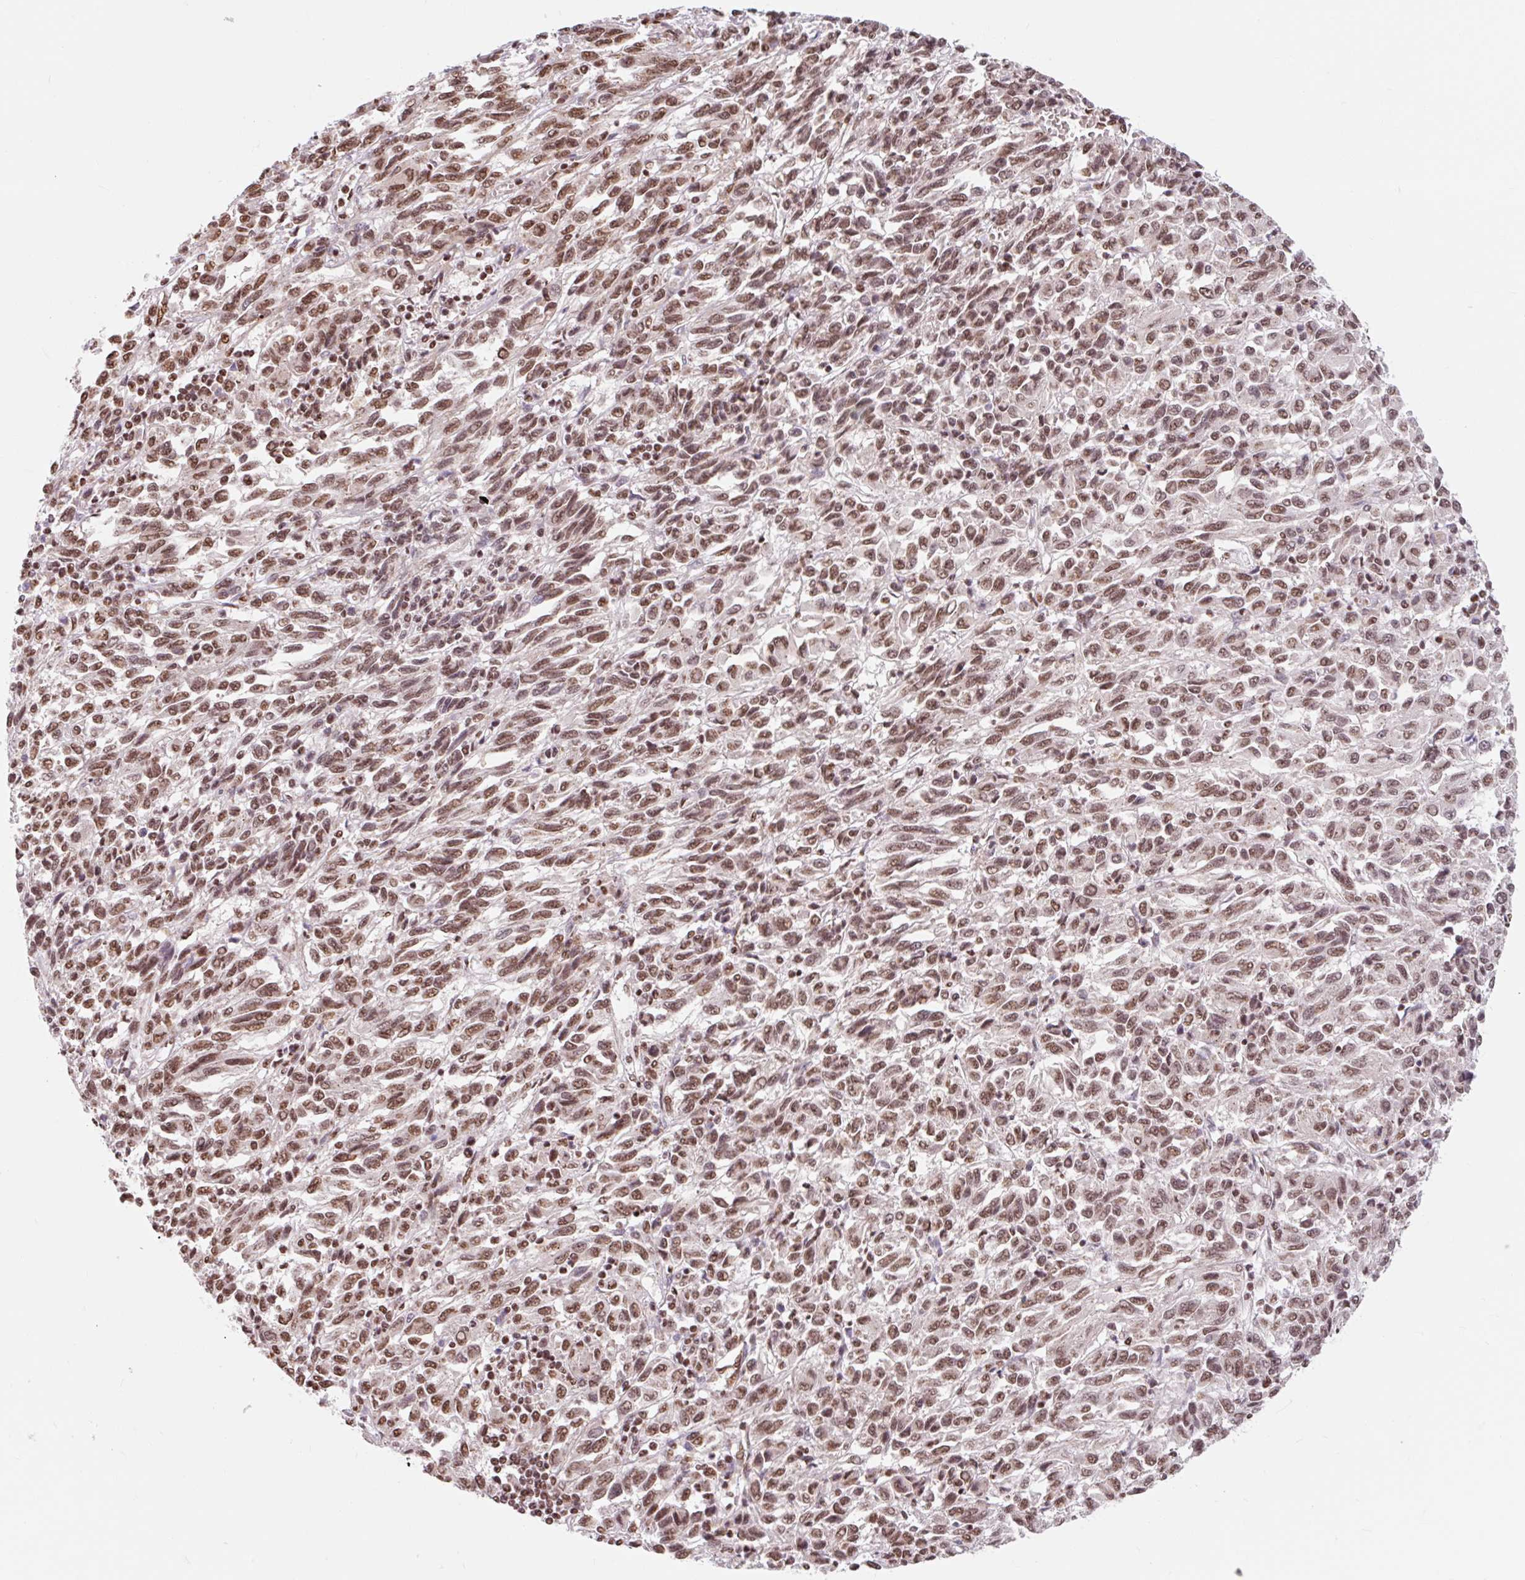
{"staining": {"intensity": "moderate", "quantity": ">75%", "location": "nuclear"}, "tissue": "melanoma", "cell_type": "Tumor cells", "image_type": "cancer", "snomed": [{"axis": "morphology", "description": "Malignant melanoma, Metastatic site"}, {"axis": "topography", "description": "Lung"}], "caption": "Protein expression analysis of malignant melanoma (metastatic site) reveals moderate nuclear staining in about >75% of tumor cells.", "gene": "BICRA", "patient": {"sex": "male", "age": 64}}